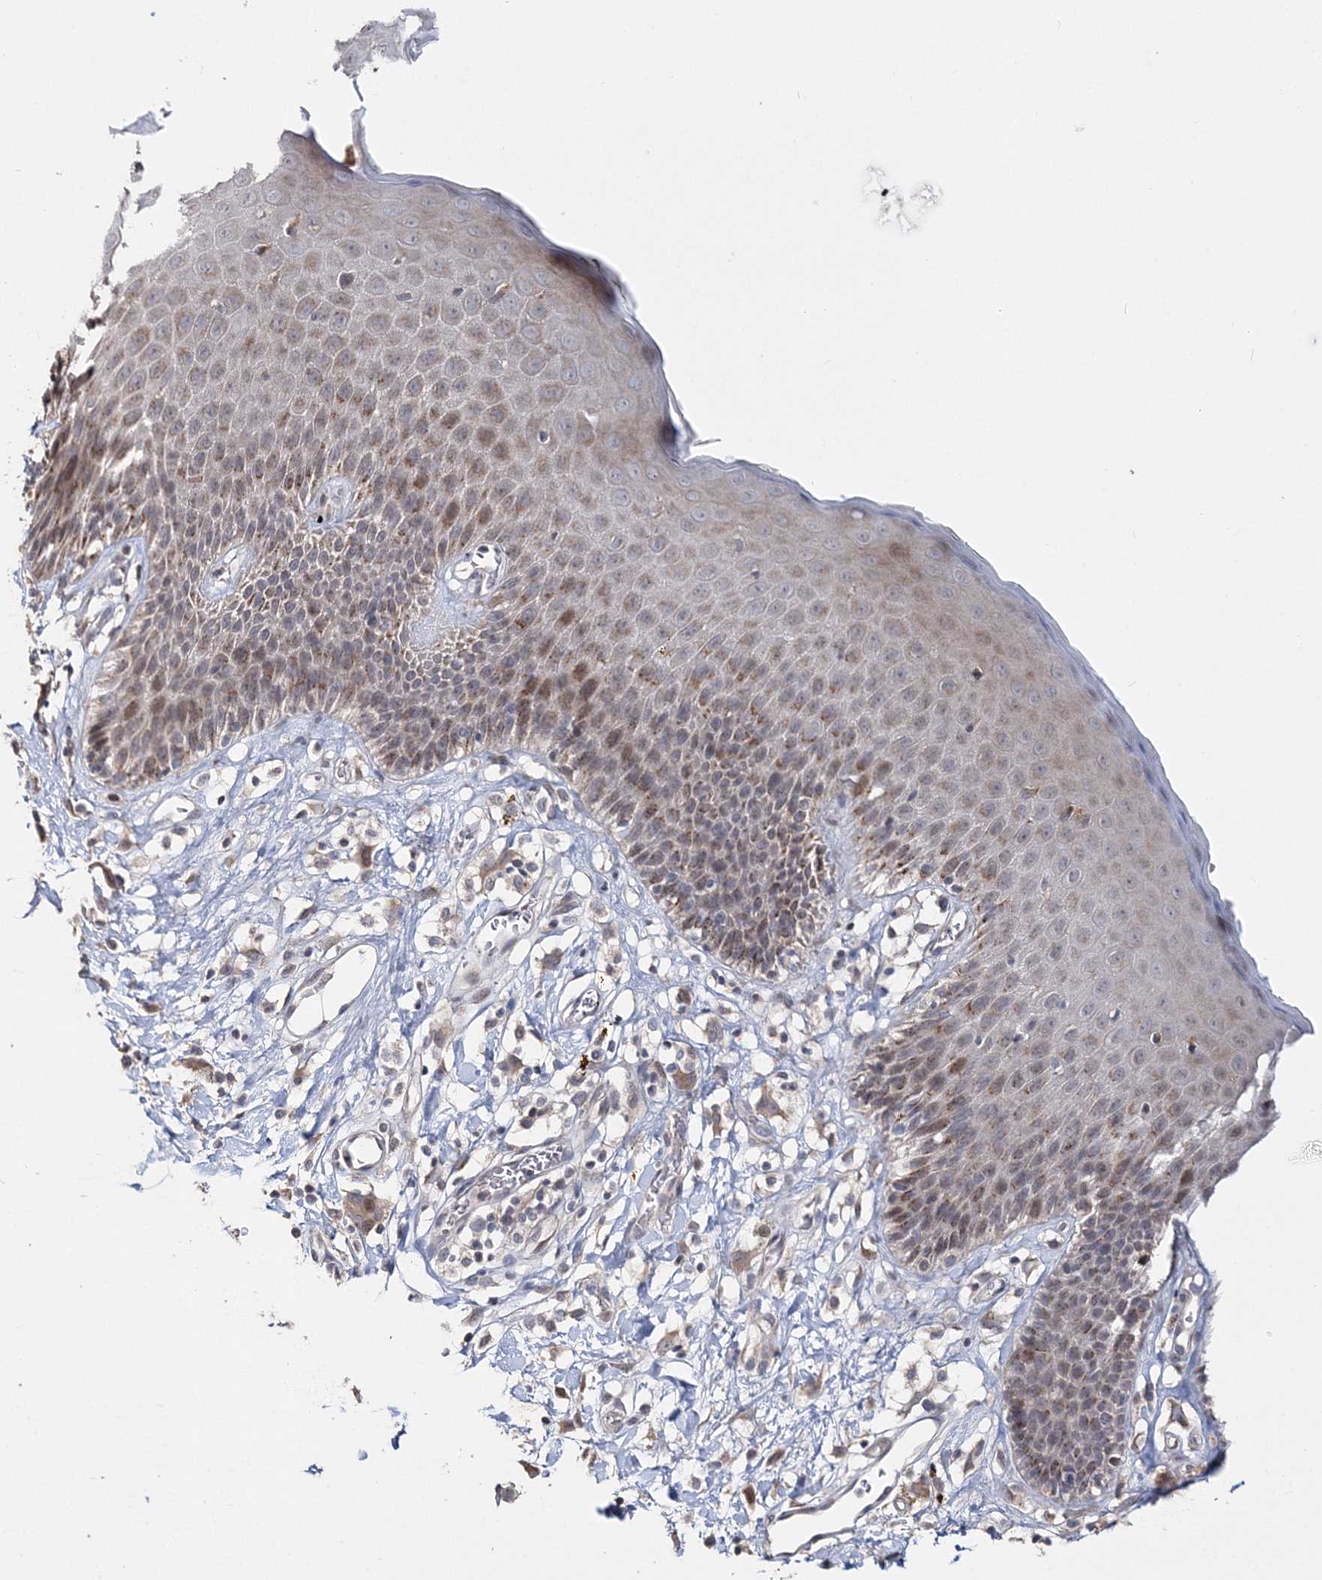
{"staining": {"intensity": "moderate", "quantity": "<25%", "location": "cytoplasmic/membranous"}, "tissue": "skin", "cell_type": "Epidermal cells", "image_type": "normal", "snomed": [{"axis": "morphology", "description": "Normal tissue, NOS"}, {"axis": "topography", "description": "Vulva"}], "caption": "A low amount of moderate cytoplasmic/membranous expression is seen in approximately <25% of epidermal cells in normal skin.", "gene": "GJB5", "patient": {"sex": "female", "age": 68}}